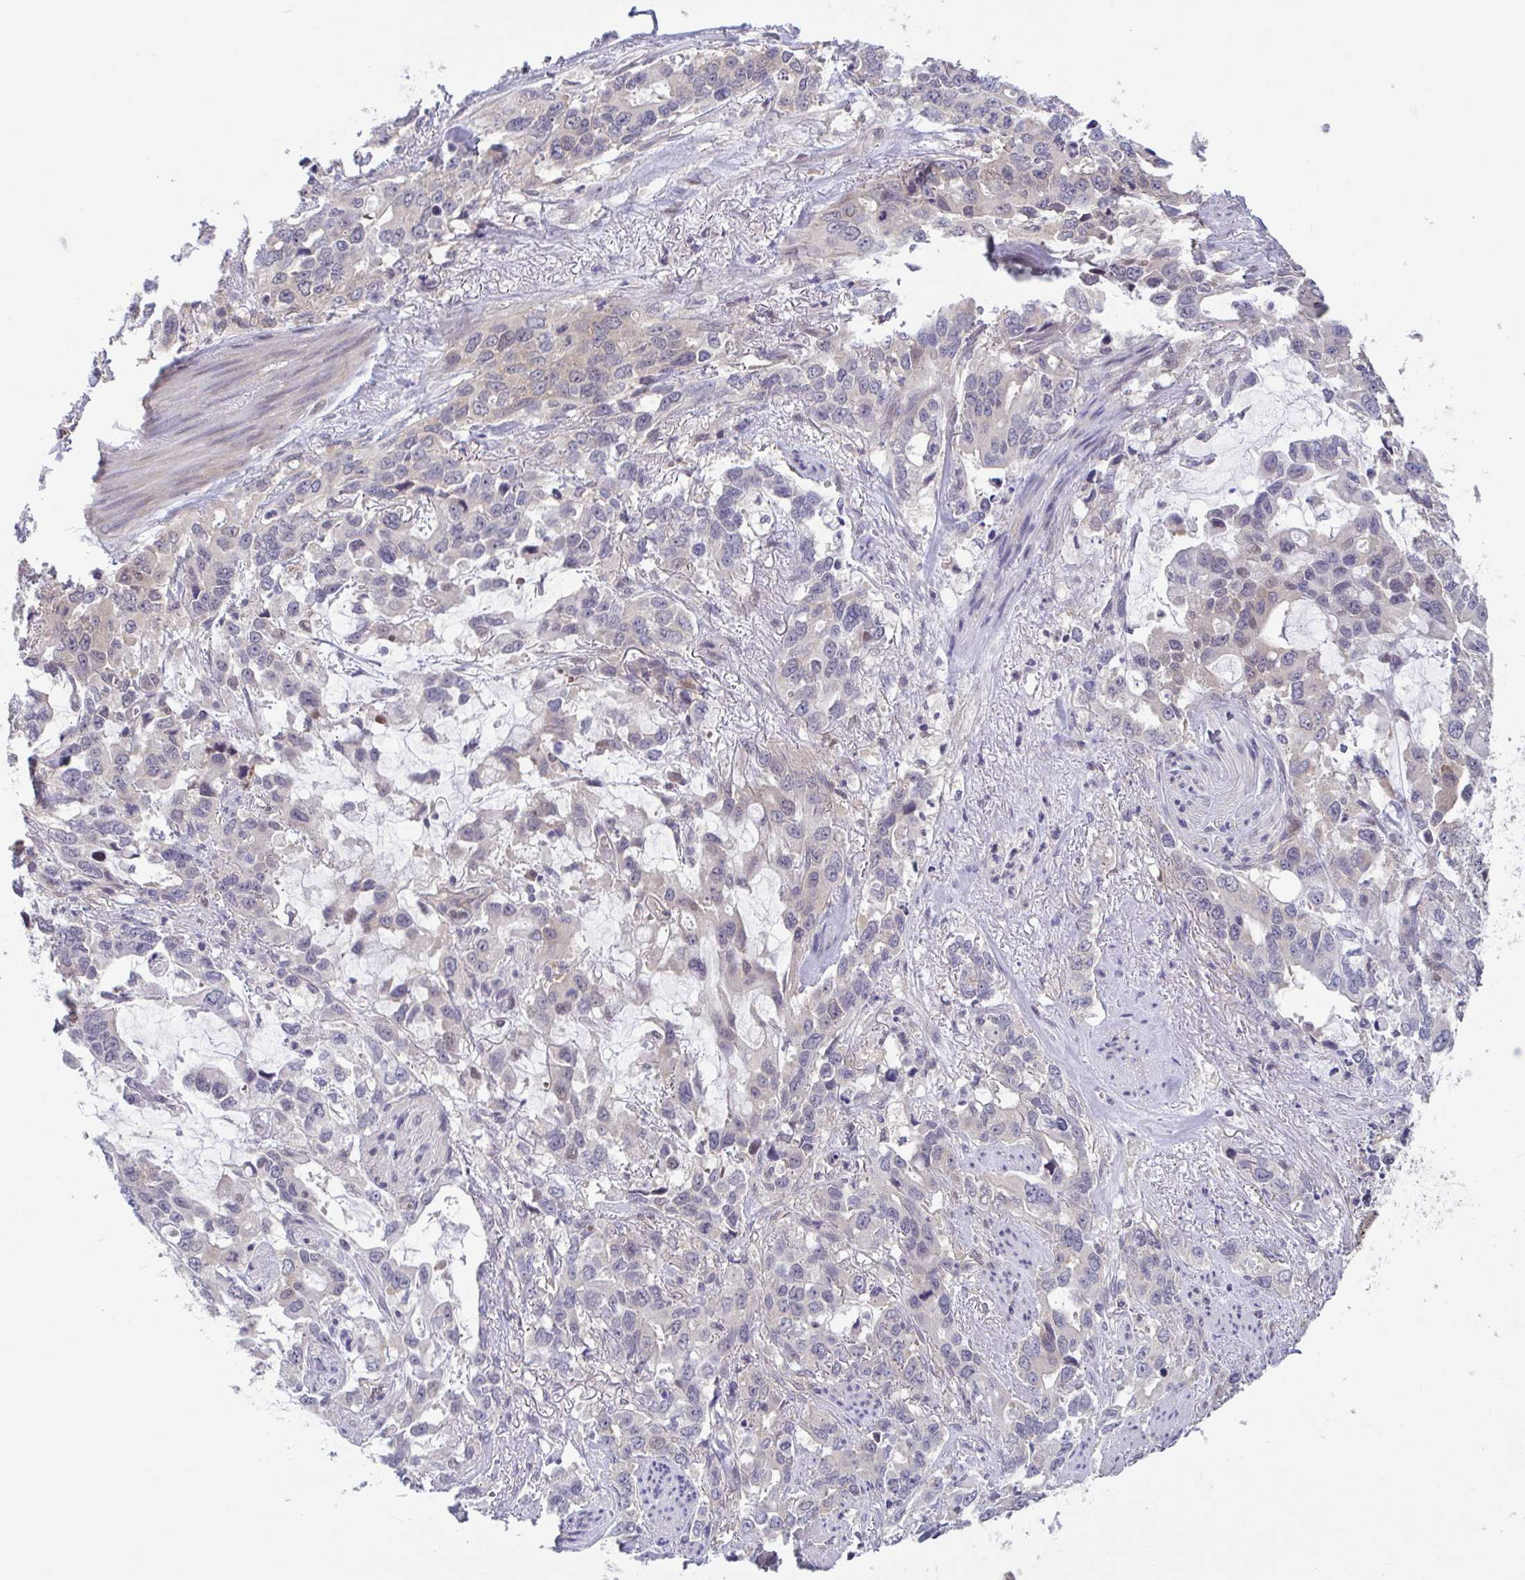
{"staining": {"intensity": "weak", "quantity": "<25%", "location": "cytoplasmic/membranous,nuclear"}, "tissue": "stomach cancer", "cell_type": "Tumor cells", "image_type": "cancer", "snomed": [{"axis": "morphology", "description": "Adenocarcinoma, NOS"}, {"axis": "topography", "description": "Stomach, upper"}], "caption": "The immunohistochemistry photomicrograph has no significant staining in tumor cells of adenocarcinoma (stomach) tissue.", "gene": "RIOK1", "patient": {"sex": "male", "age": 85}}